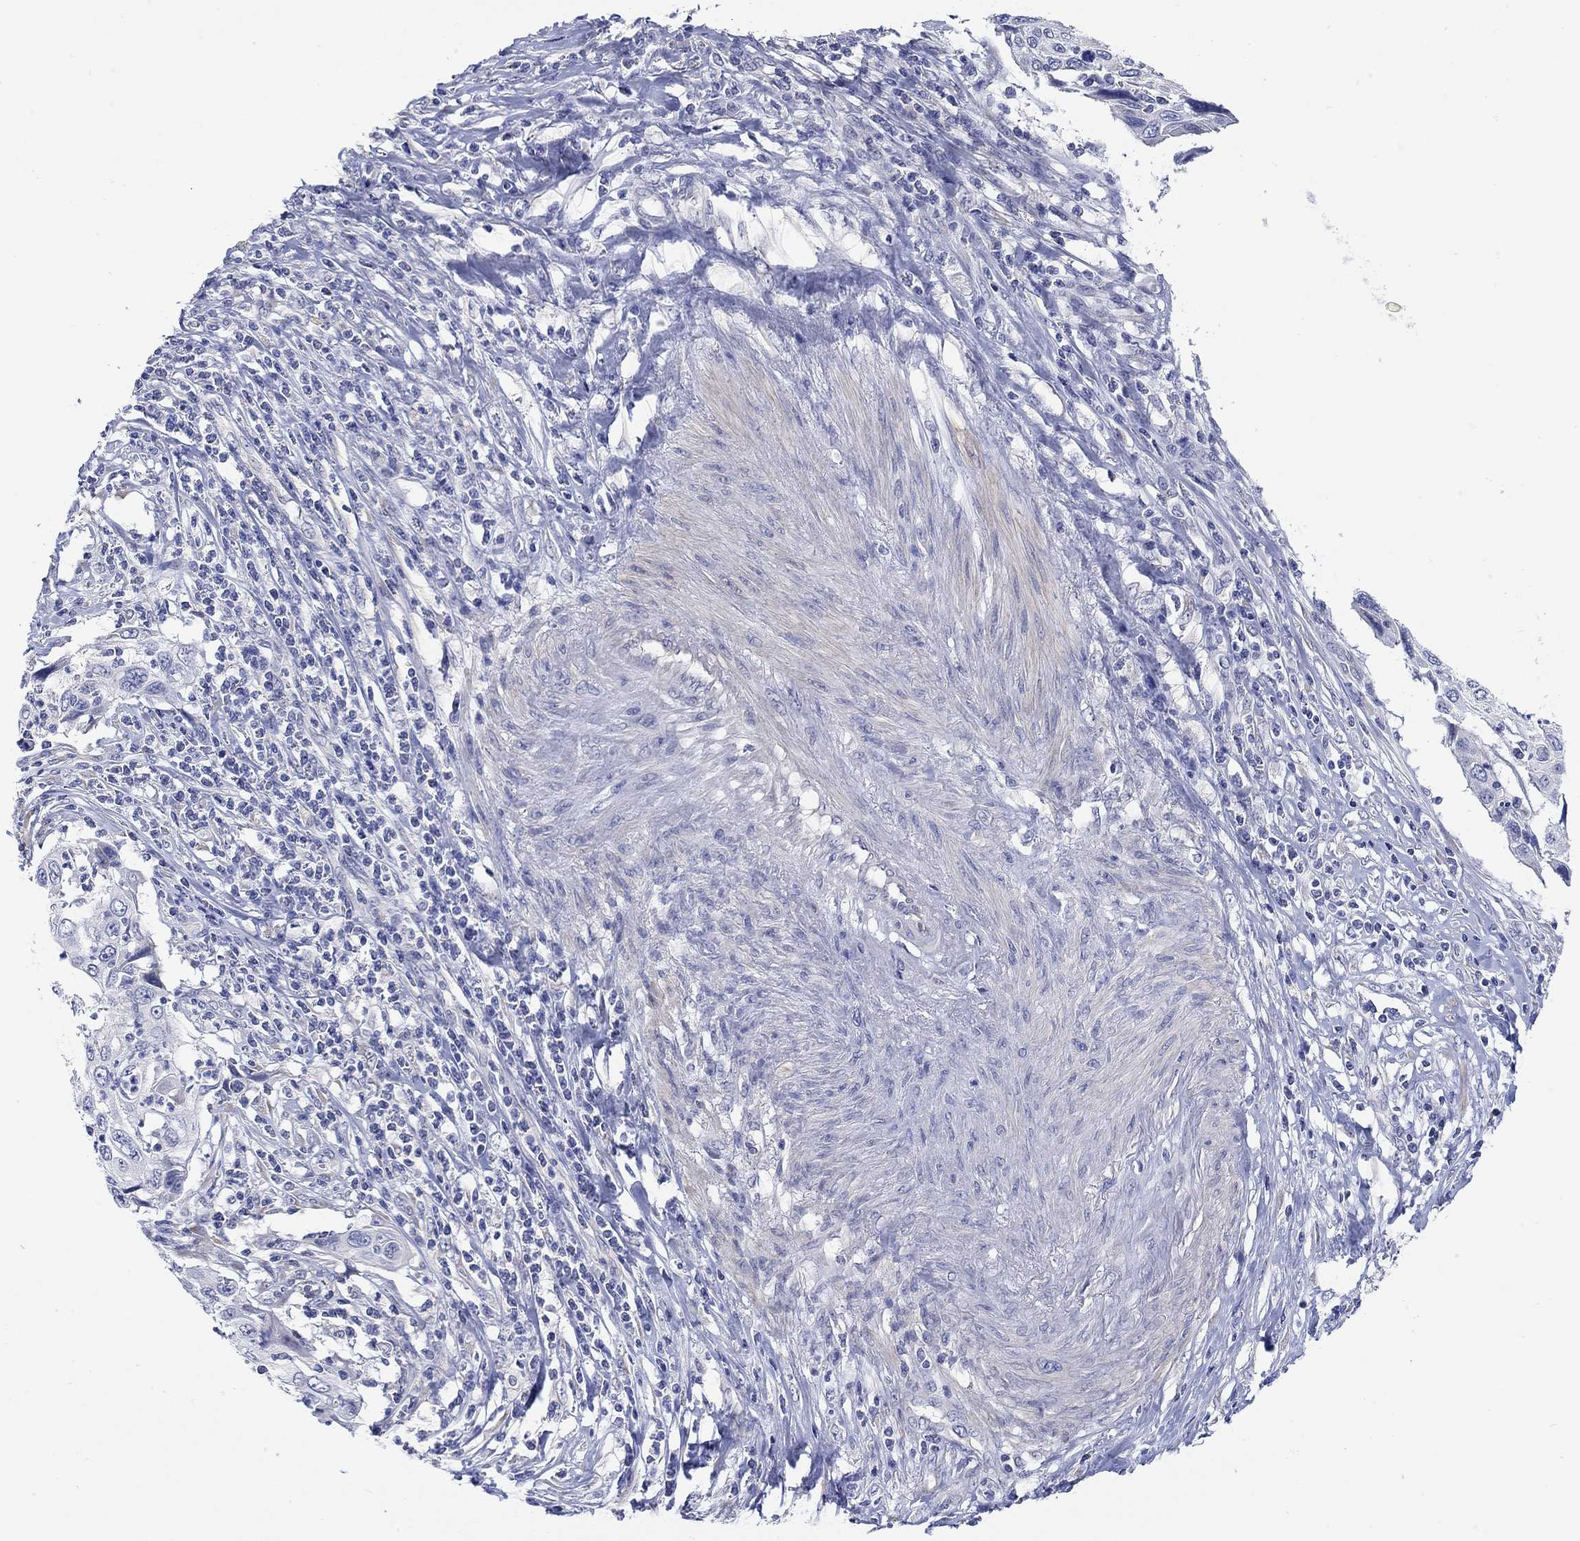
{"staining": {"intensity": "negative", "quantity": "none", "location": "none"}, "tissue": "cervical cancer", "cell_type": "Tumor cells", "image_type": "cancer", "snomed": [{"axis": "morphology", "description": "Squamous cell carcinoma, NOS"}, {"axis": "topography", "description": "Cervix"}], "caption": "Image shows no significant protein staining in tumor cells of squamous cell carcinoma (cervical). The staining was performed using DAB to visualize the protein expression in brown, while the nuclei were stained in blue with hematoxylin (Magnification: 20x).", "gene": "KRT222", "patient": {"sex": "female", "age": 70}}